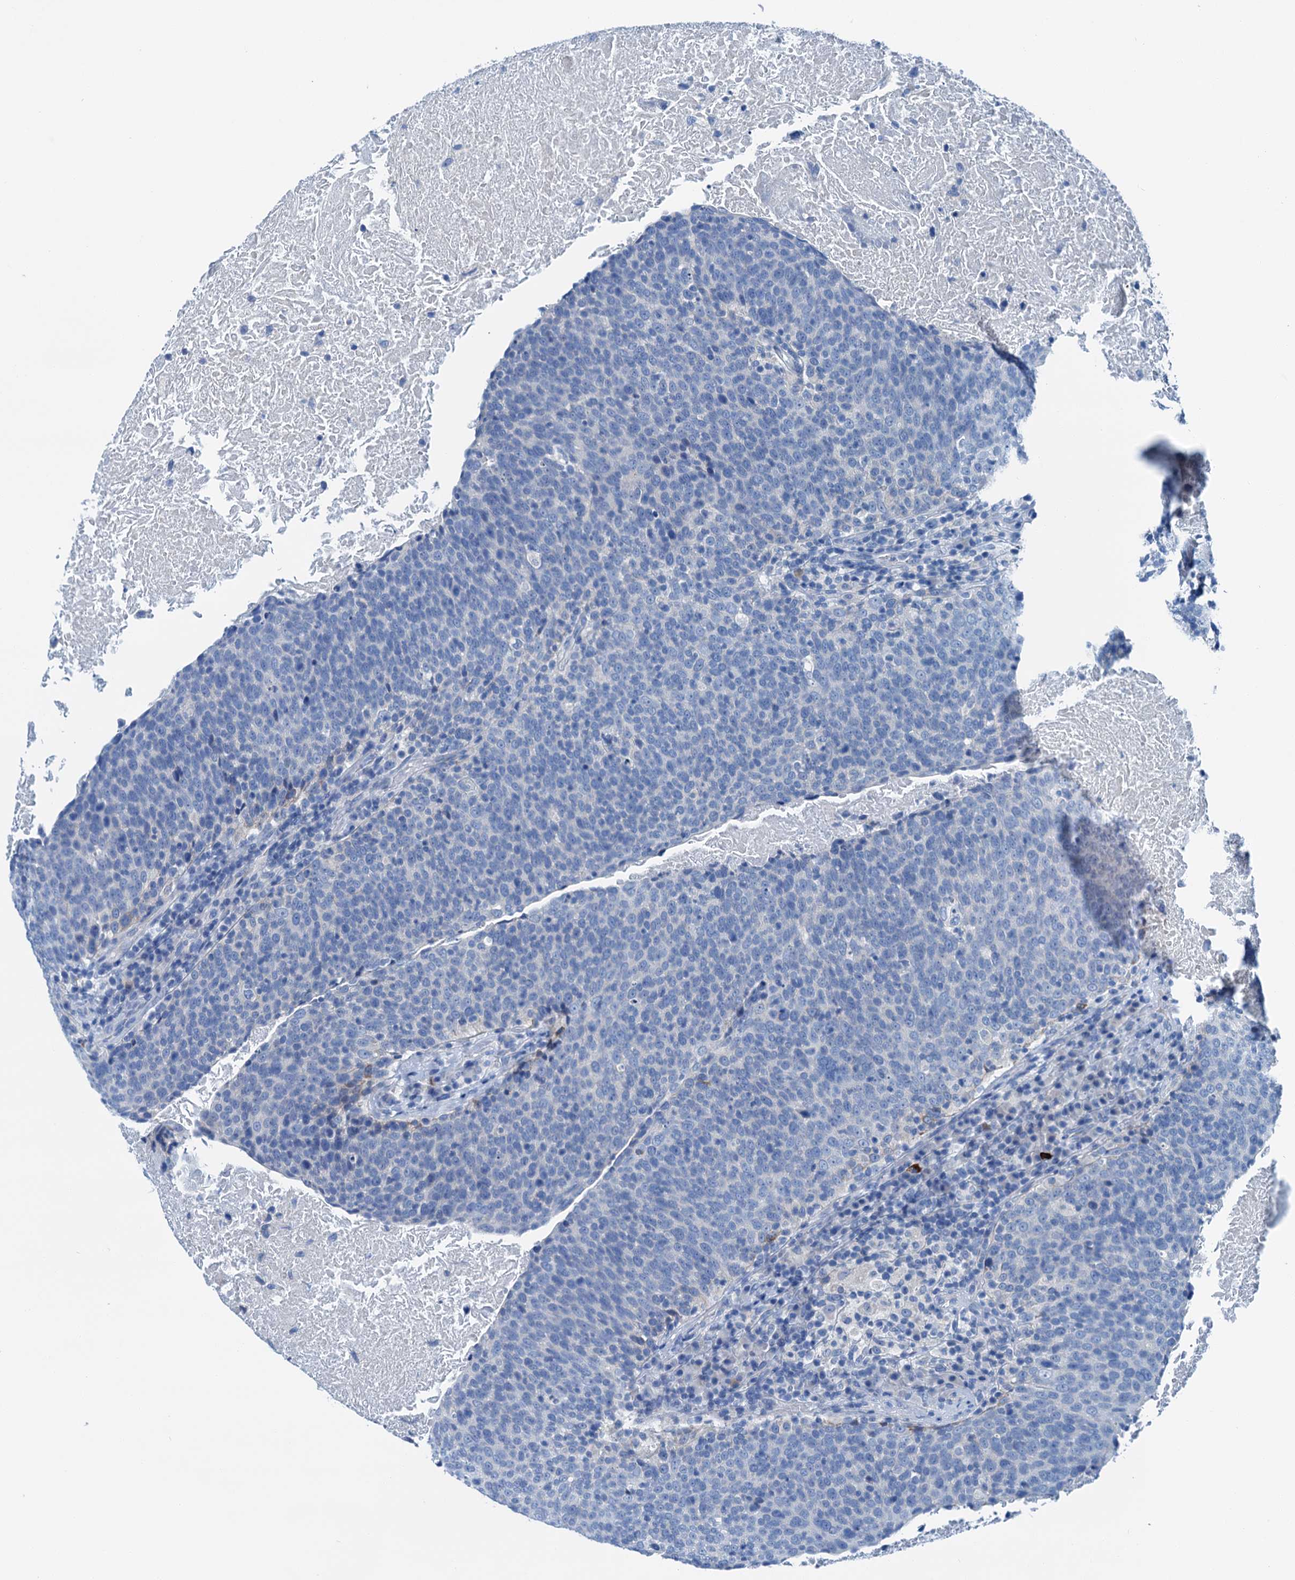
{"staining": {"intensity": "negative", "quantity": "none", "location": "none"}, "tissue": "head and neck cancer", "cell_type": "Tumor cells", "image_type": "cancer", "snomed": [{"axis": "morphology", "description": "Squamous cell carcinoma, NOS"}, {"axis": "morphology", "description": "Squamous cell carcinoma, metastatic, NOS"}, {"axis": "topography", "description": "Lymph node"}, {"axis": "topography", "description": "Head-Neck"}], "caption": "Immunohistochemical staining of head and neck squamous cell carcinoma exhibits no significant positivity in tumor cells. (Brightfield microscopy of DAB (3,3'-diaminobenzidine) immunohistochemistry (IHC) at high magnification).", "gene": "KNDC1", "patient": {"sex": "male", "age": 62}}